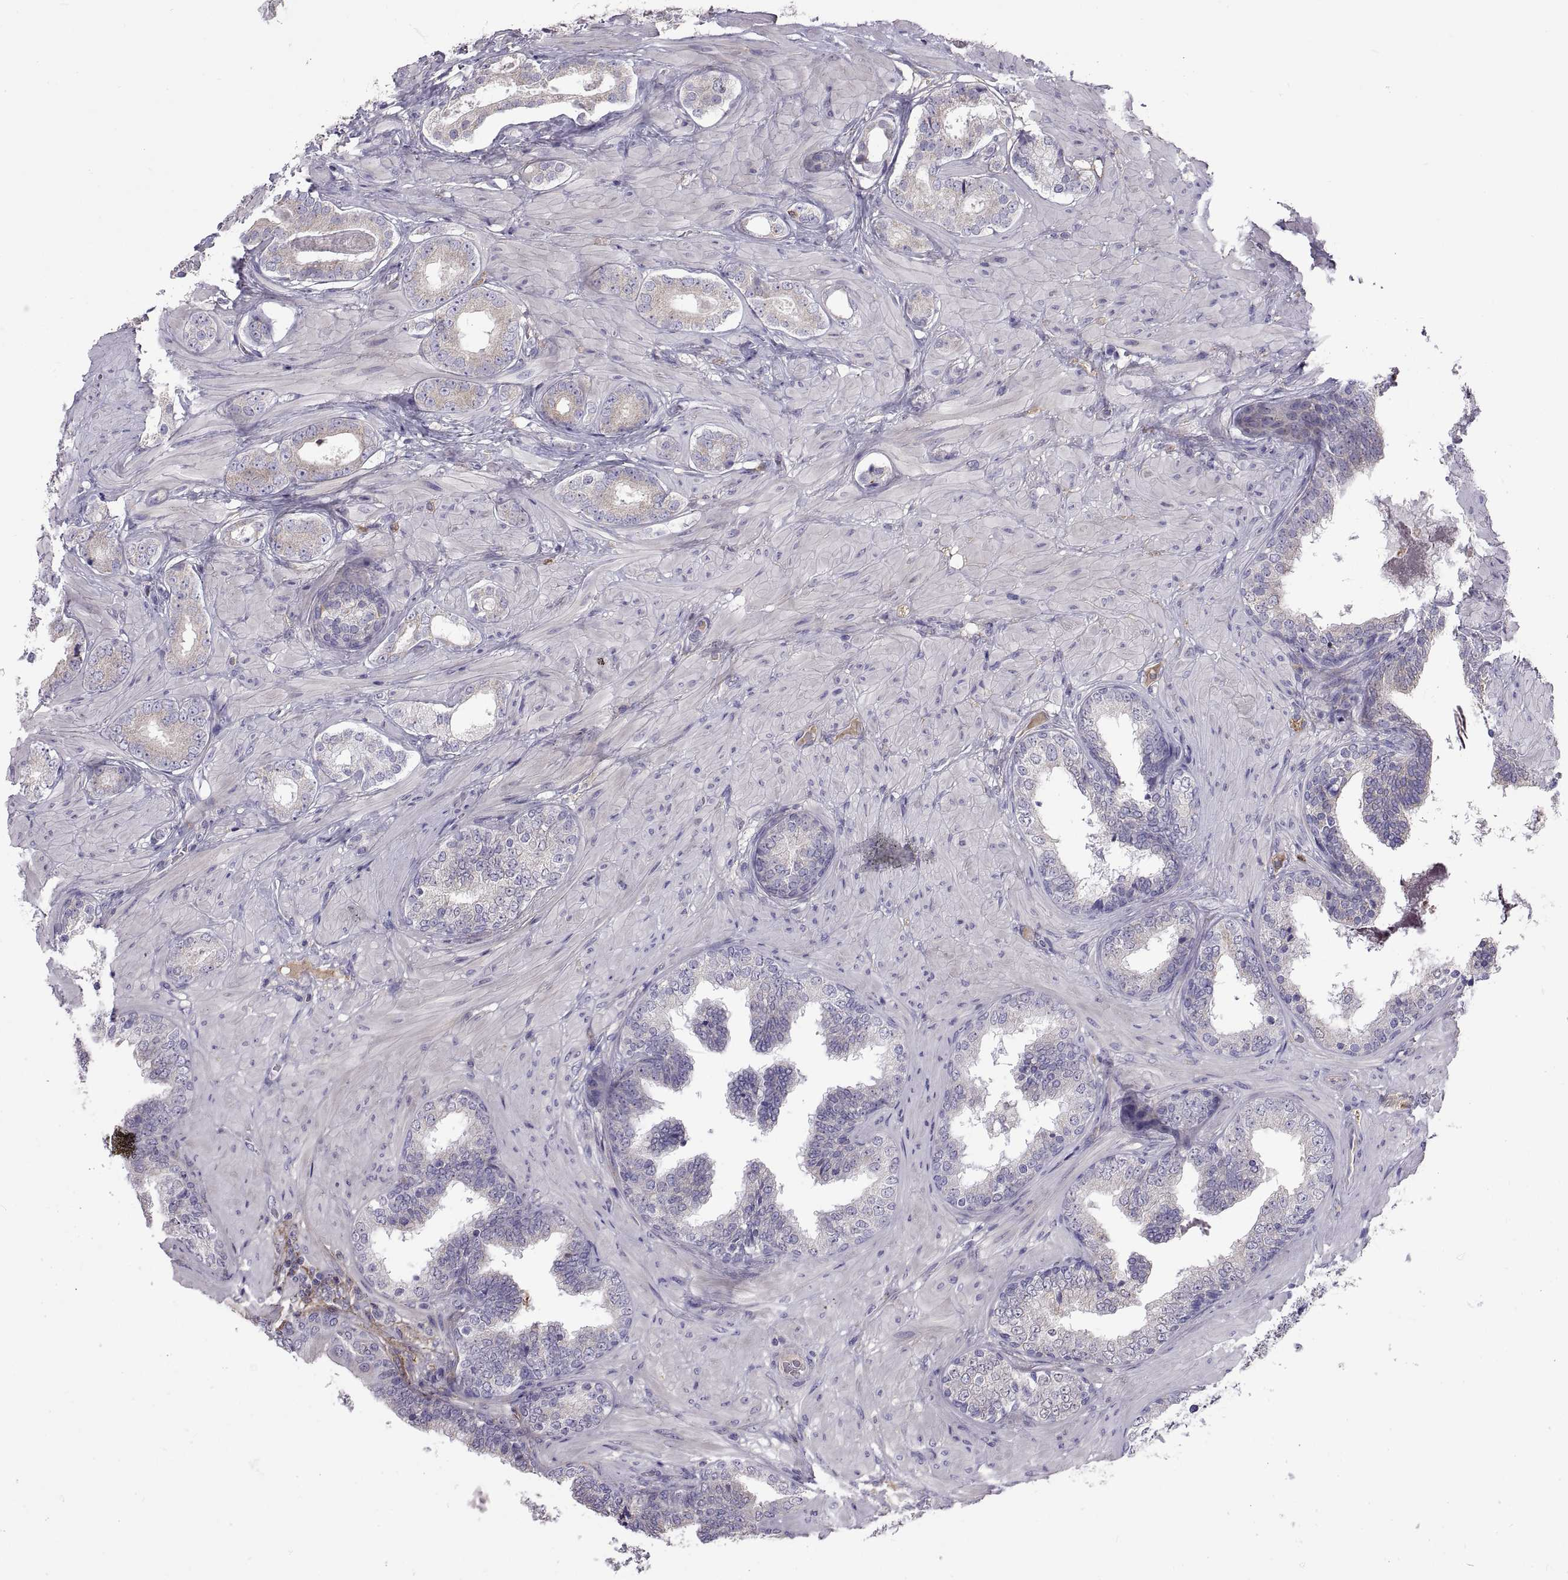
{"staining": {"intensity": "negative", "quantity": "none", "location": "none"}, "tissue": "prostate cancer", "cell_type": "Tumor cells", "image_type": "cancer", "snomed": [{"axis": "morphology", "description": "Adenocarcinoma, Low grade"}, {"axis": "topography", "description": "Prostate"}], "caption": "Human adenocarcinoma (low-grade) (prostate) stained for a protein using IHC exhibits no expression in tumor cells.", "gene": "EMILIN2", "patient": {"sex": "male", "age": 60}}